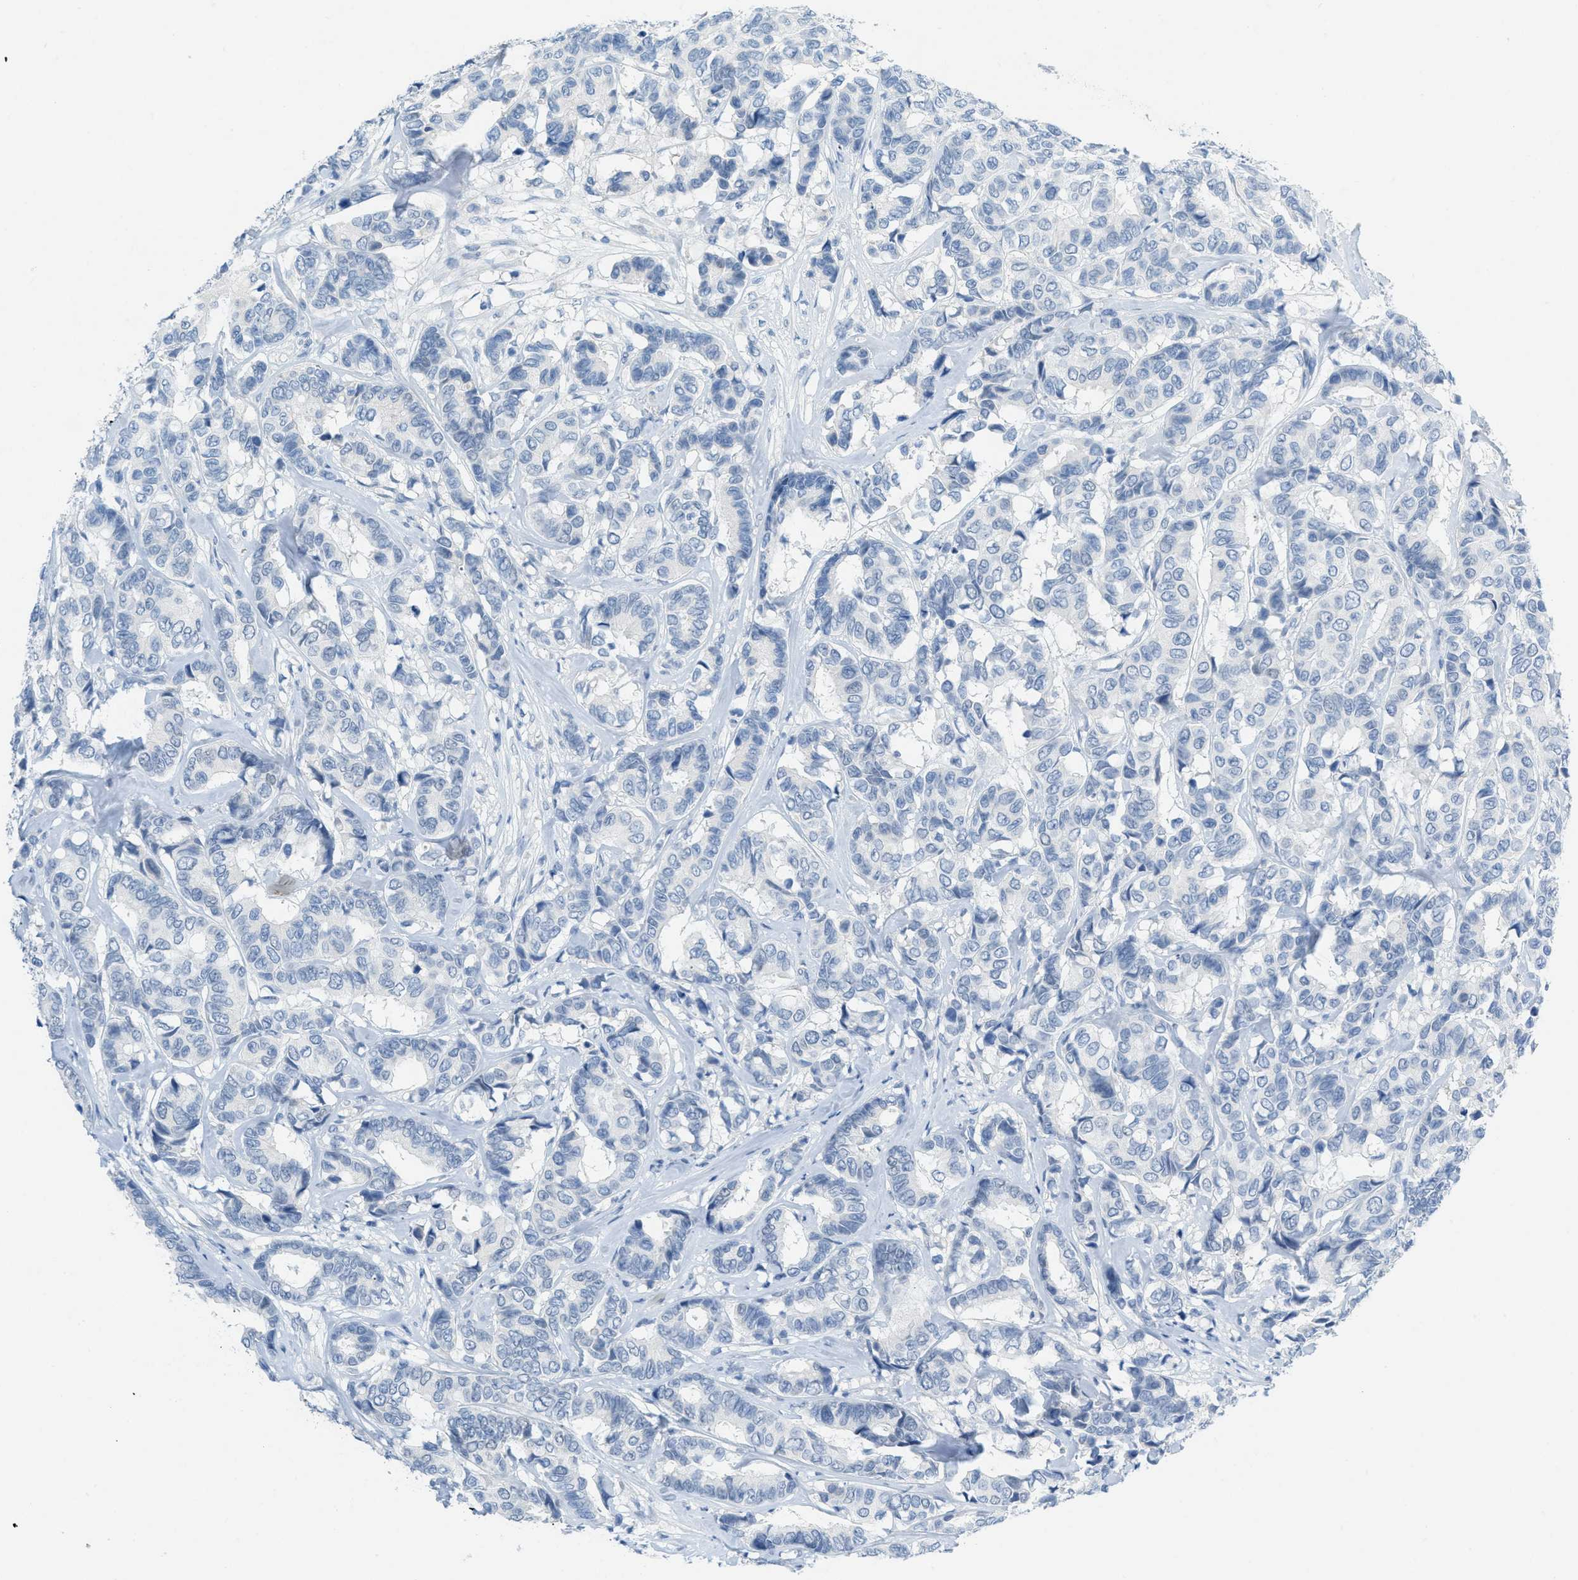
{"staining": {"intensity": "negative", "quantity": "none", "location": "none"}, "tissue": "breast cancer", "cell_type": "Tumor cells", "image_type": "cancer", "snomed": [{"axis": "morphology", "description": "Duct carcinoma"}, {"axis": "topography", "description": "Breast"}], "caption": "A micrograph of human breast cancer is negative for staining in tumor cells.", "gene": "HSF2", "patient": {"sex": "female", "age": 87}}